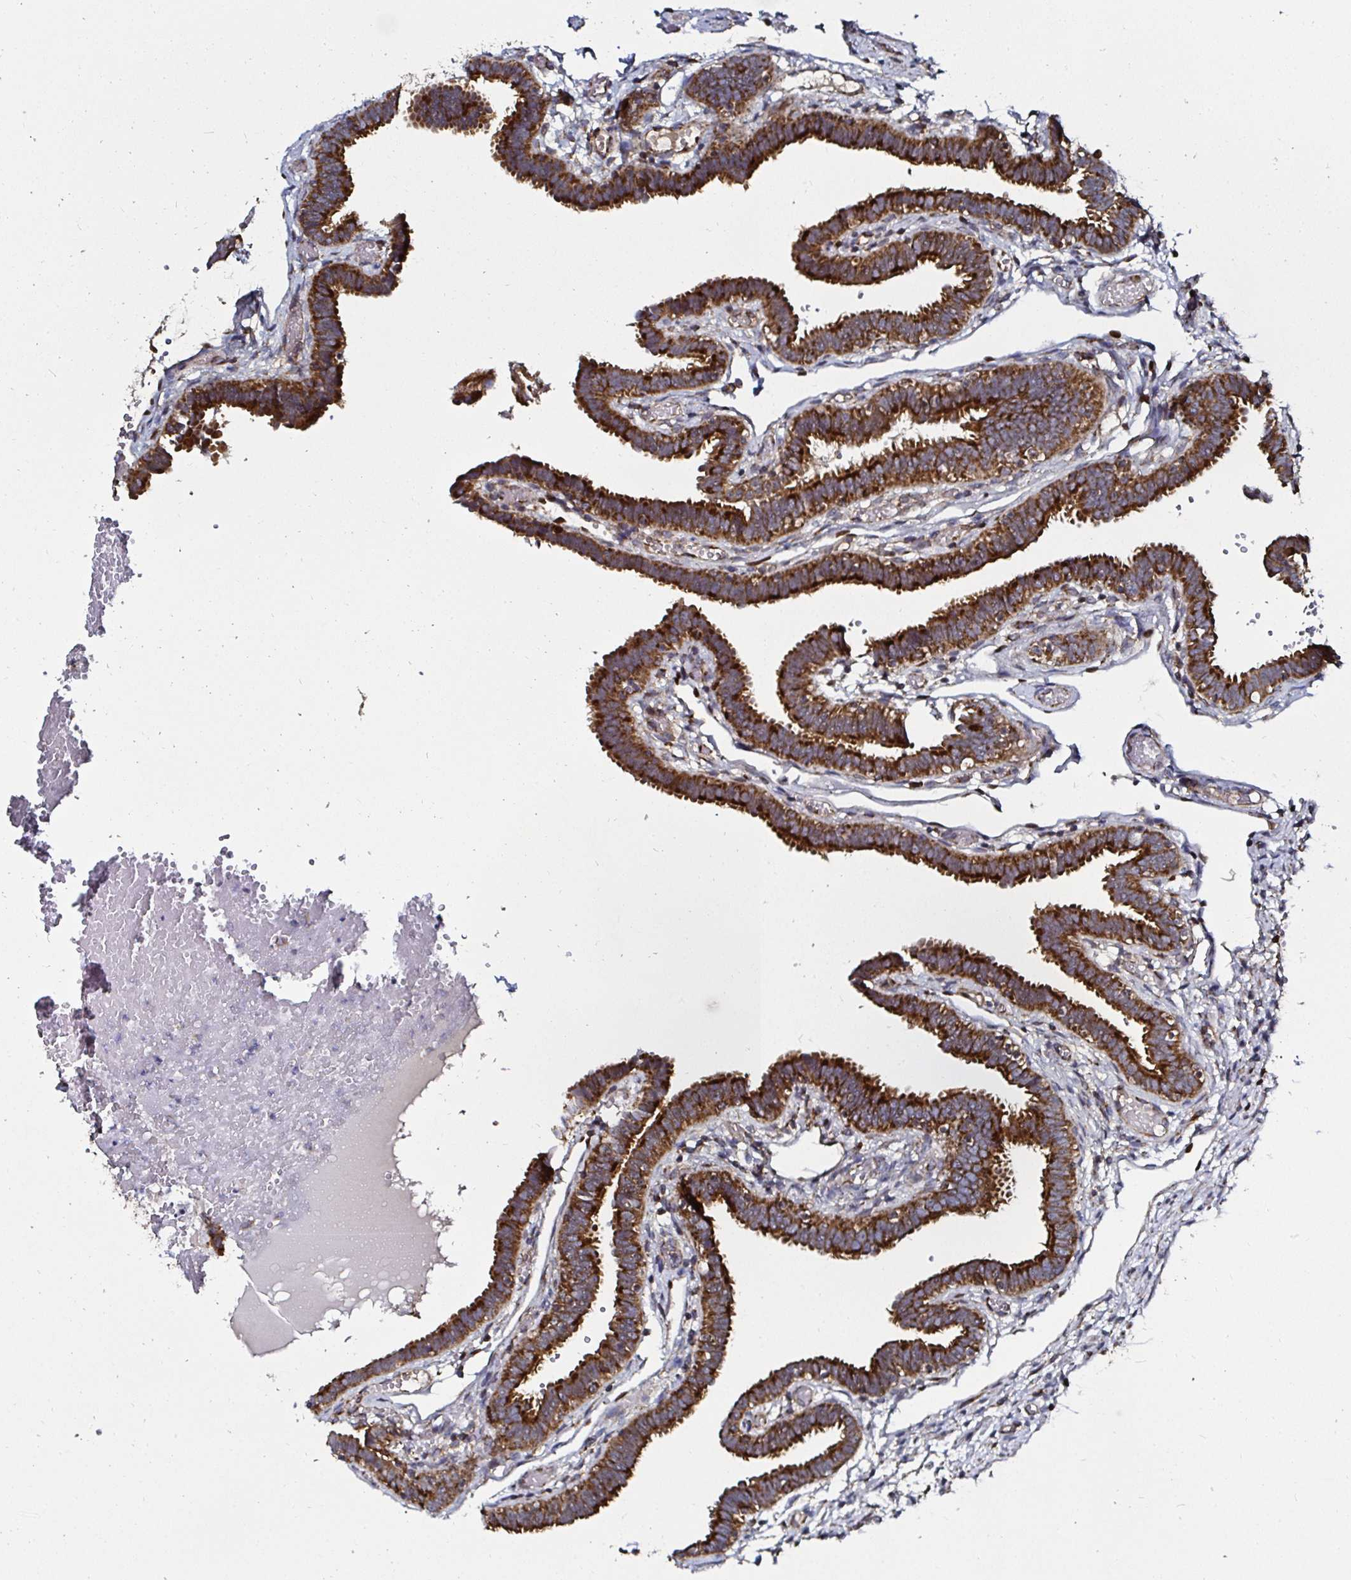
{"staining": {"intensity": "strong", "quantity": ">75%", "location": "cytoplasmic/membranous"}, "tissue": "fallopian tube", "cell_type": "Glandular cells", "image_type": "normal", "snomed": [{"axis": "morphology", "description": "Normal tissue, NOS"}, {"axis": "topography", "description": "Fallopian tube"}], "caption": "Immunohistochemical staining of normal human fallopian tube exhibits >75% levels of strong cytoplasmic/membranous protein positivity in approximately >75% of glandular cells.", "gene": "ATAD3A", "patient": {"sex": "female", "age": 37}}